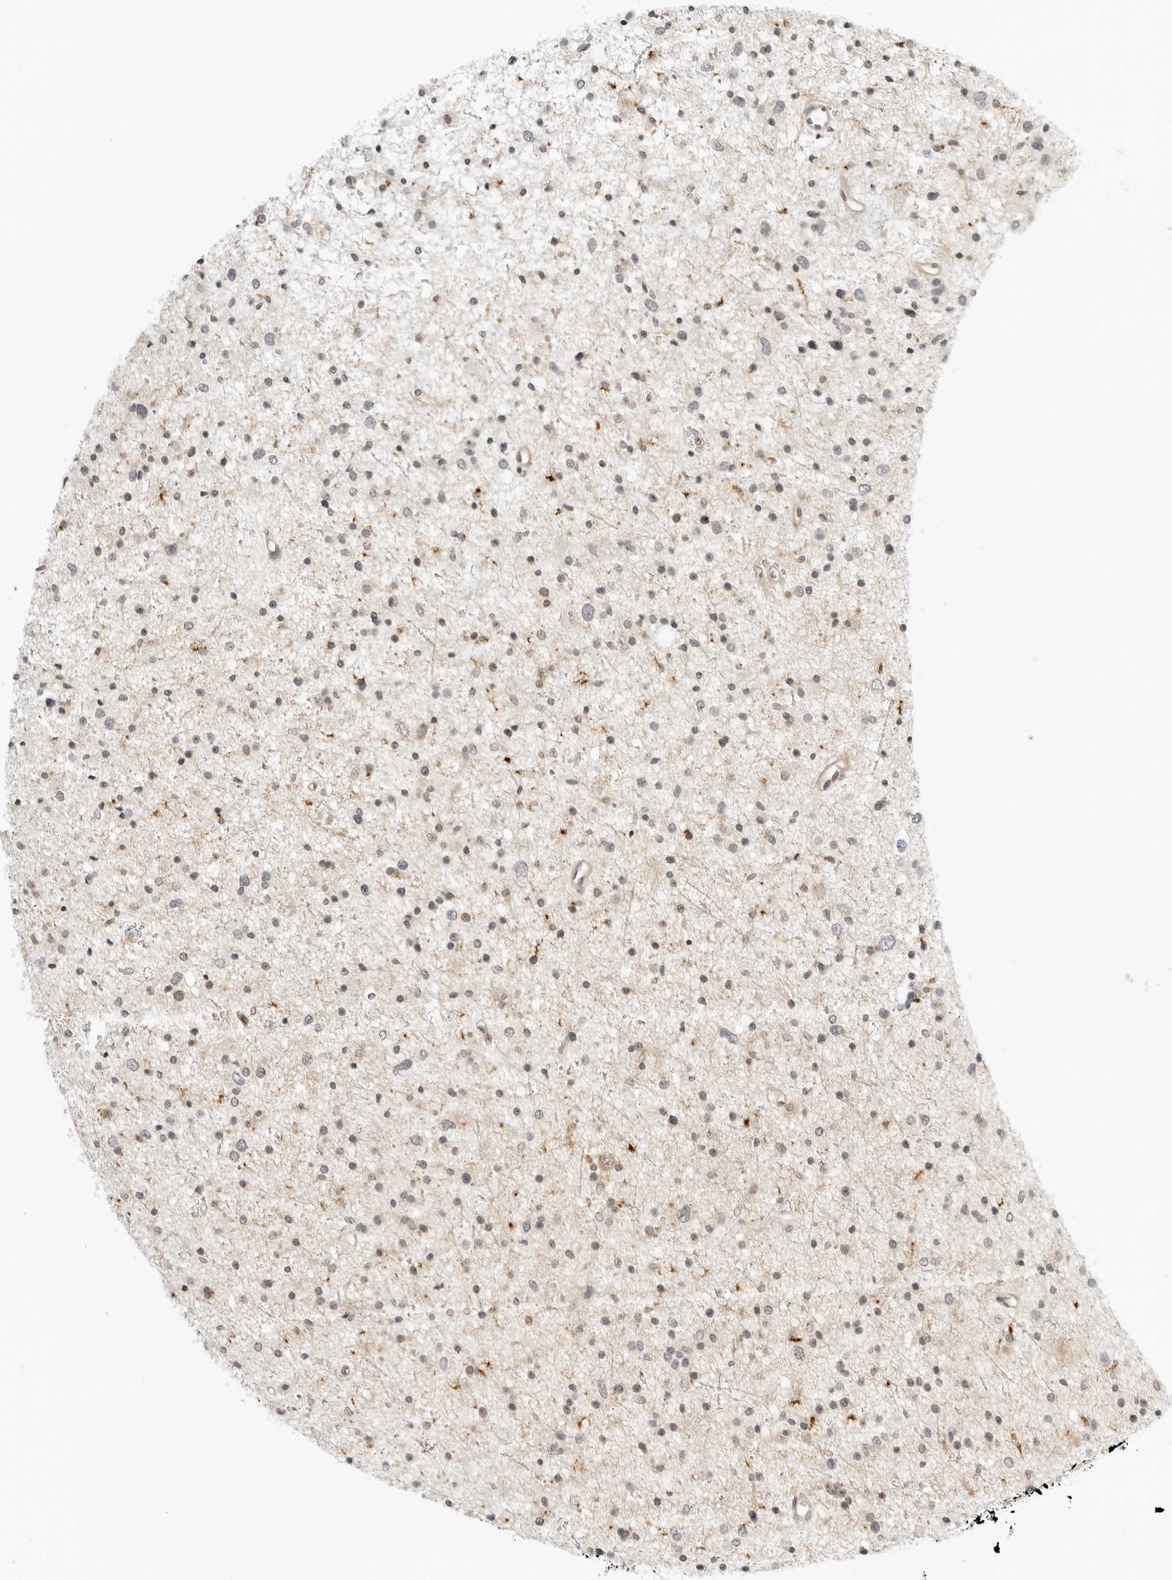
{"staining": {"intensity": "negative", "quantity": "none", "location": "none"}, "tissue": "glioma", "cell_type": "Tumor cells", "image_type": "cancer", "snomed": [{"axis": "morphology", "description": "Glioma, malignant, Low grade"}, {"axis": "topography", "description": "Brain"}], "caption": "Malignant low-grade glioma stained for a protein using immunohistochemistry (IHC) displays no staining tumor cells.", "gene": "OSCP1", "patient": {"sex": "female", "age": 37}}